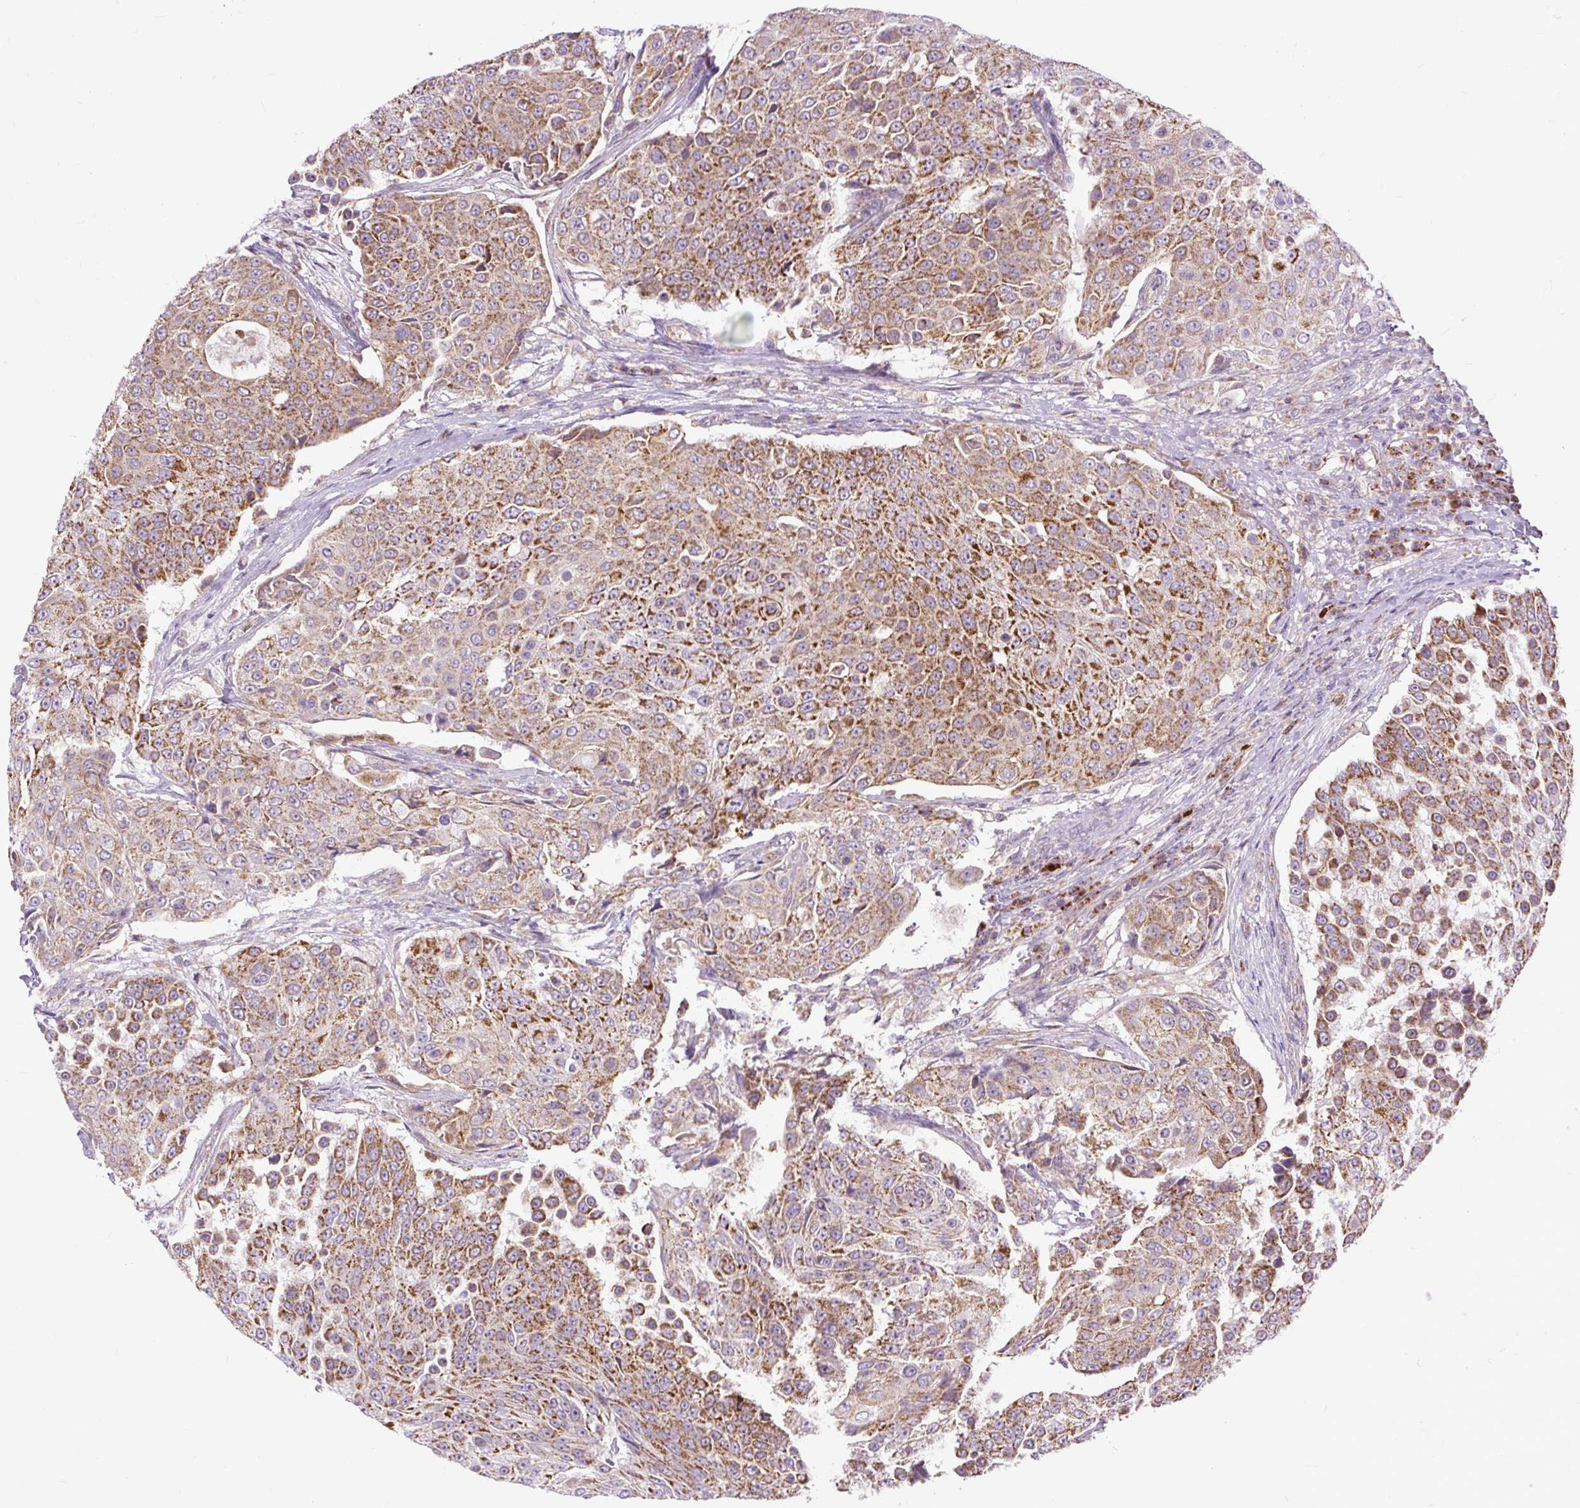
{"staining": {"intensity": "moderate", "quantity": ">75%", "location": "cytoplasmic/membranous"}, "tissue": "urothelial cancer", "cell_type": "Tumor cells", "image_type": "cancer", "snomed": [{"axis": "morphology", "description": "Urothelial carcinoma, High grade"}, {"axis": "topography", "description": "Urinary bladder"}], "caption": "Immunohistochemistry of human high-grade urothelial carcinoma exhibits medium levels of moderate cytoplasmic/membranous expression in about >75% of tumor cells.", "gene": "TM2D3", "patient": {"sex": "female", "age": 63}}